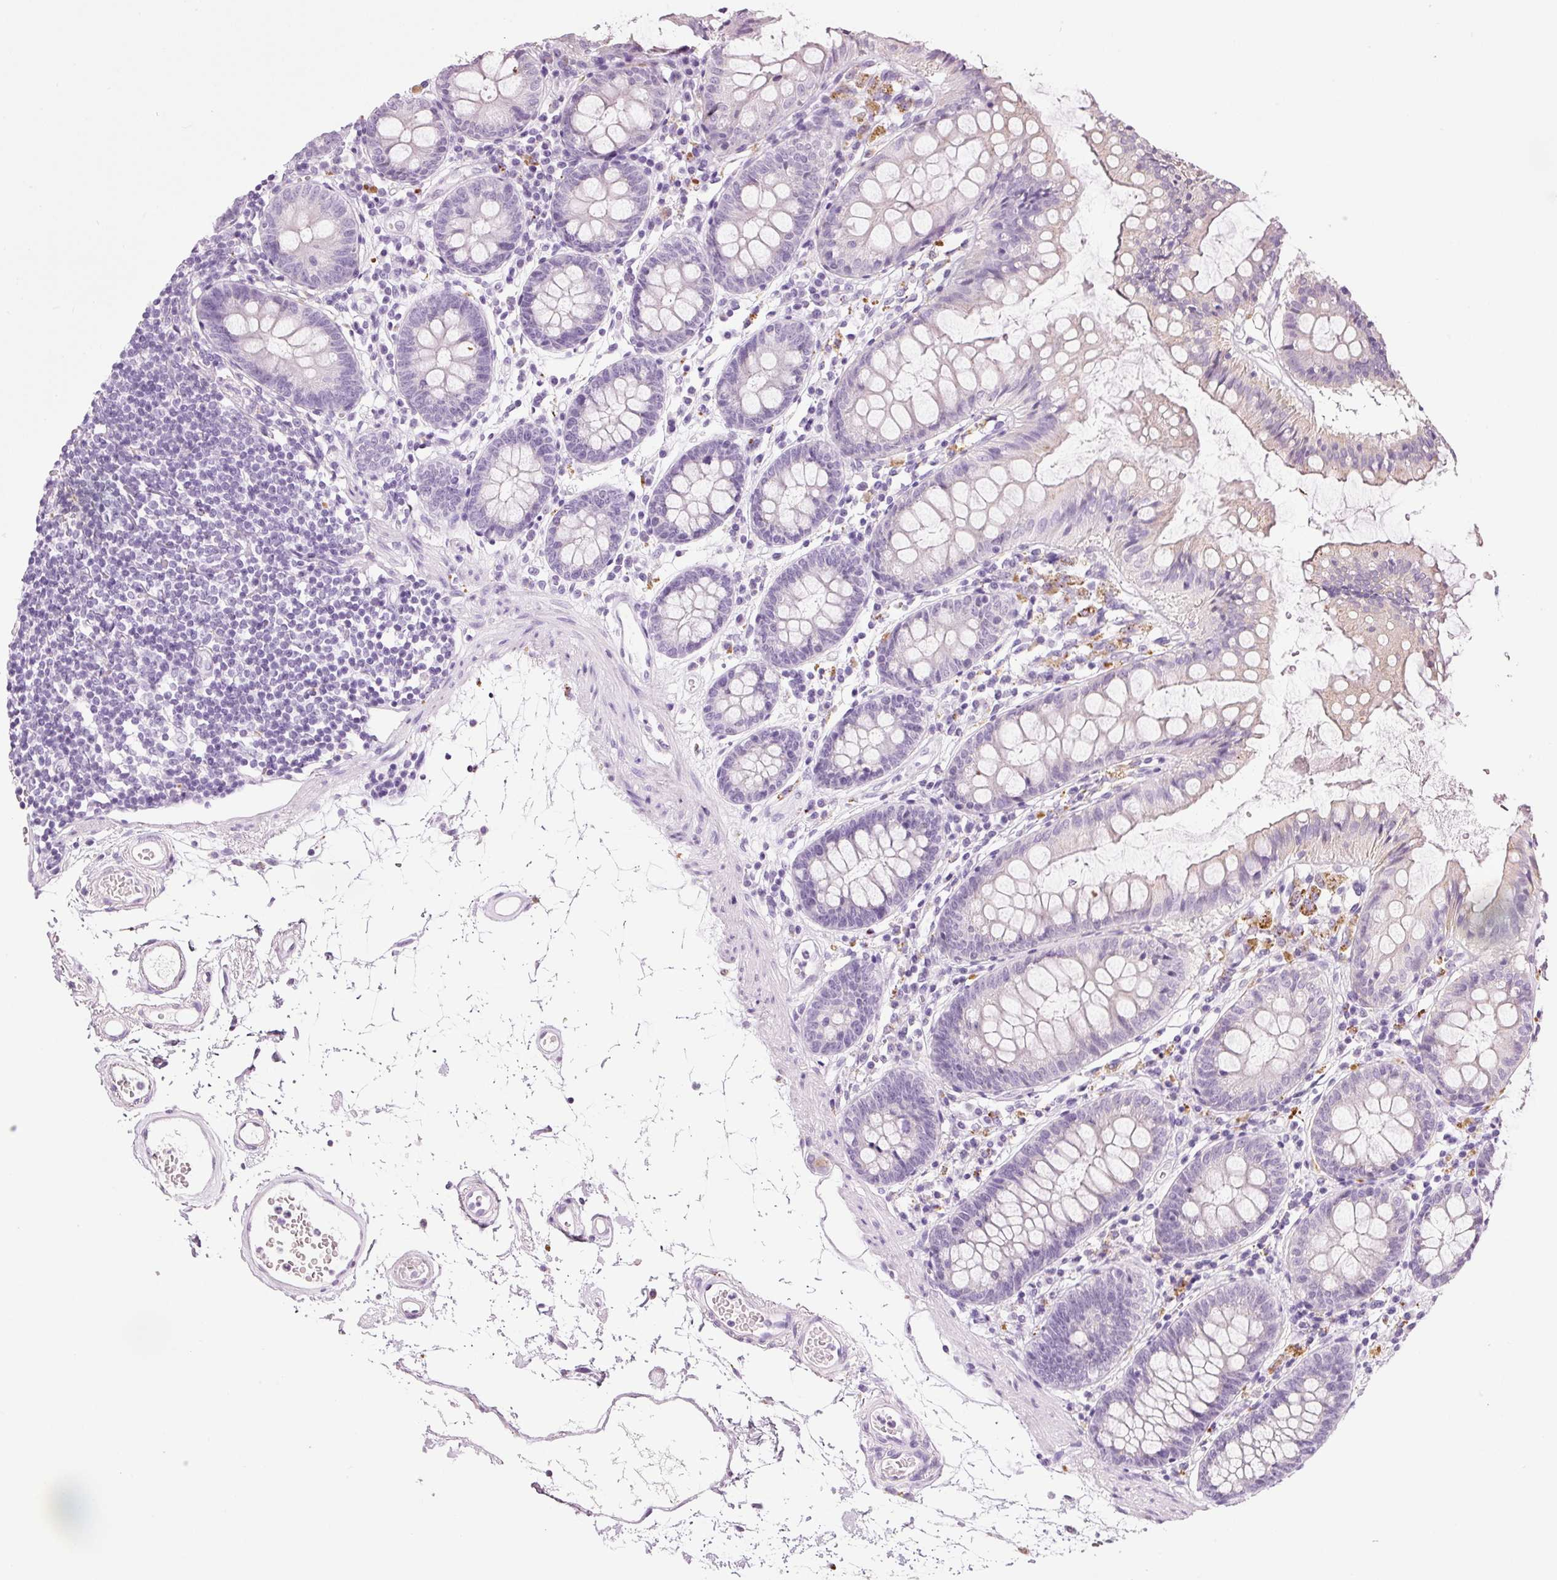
{"staining": {"intensity": "negative", "quantity": "none", "location": "none"}, "tissue": "colon", "cell_type": "Endothelial cells", "image_type": "normal", "snomed": [{"axis": "morphology", "description": "Normal tissue, NOS"}, {"axis": "topography", "description": "Colon"}], "caption": "Human colon stained for a protein using immunohistochemistry exhibits no positivity in endothelial cells.", "gene": "ZNF639", "patient": {"sex": "female", "age": 84}}